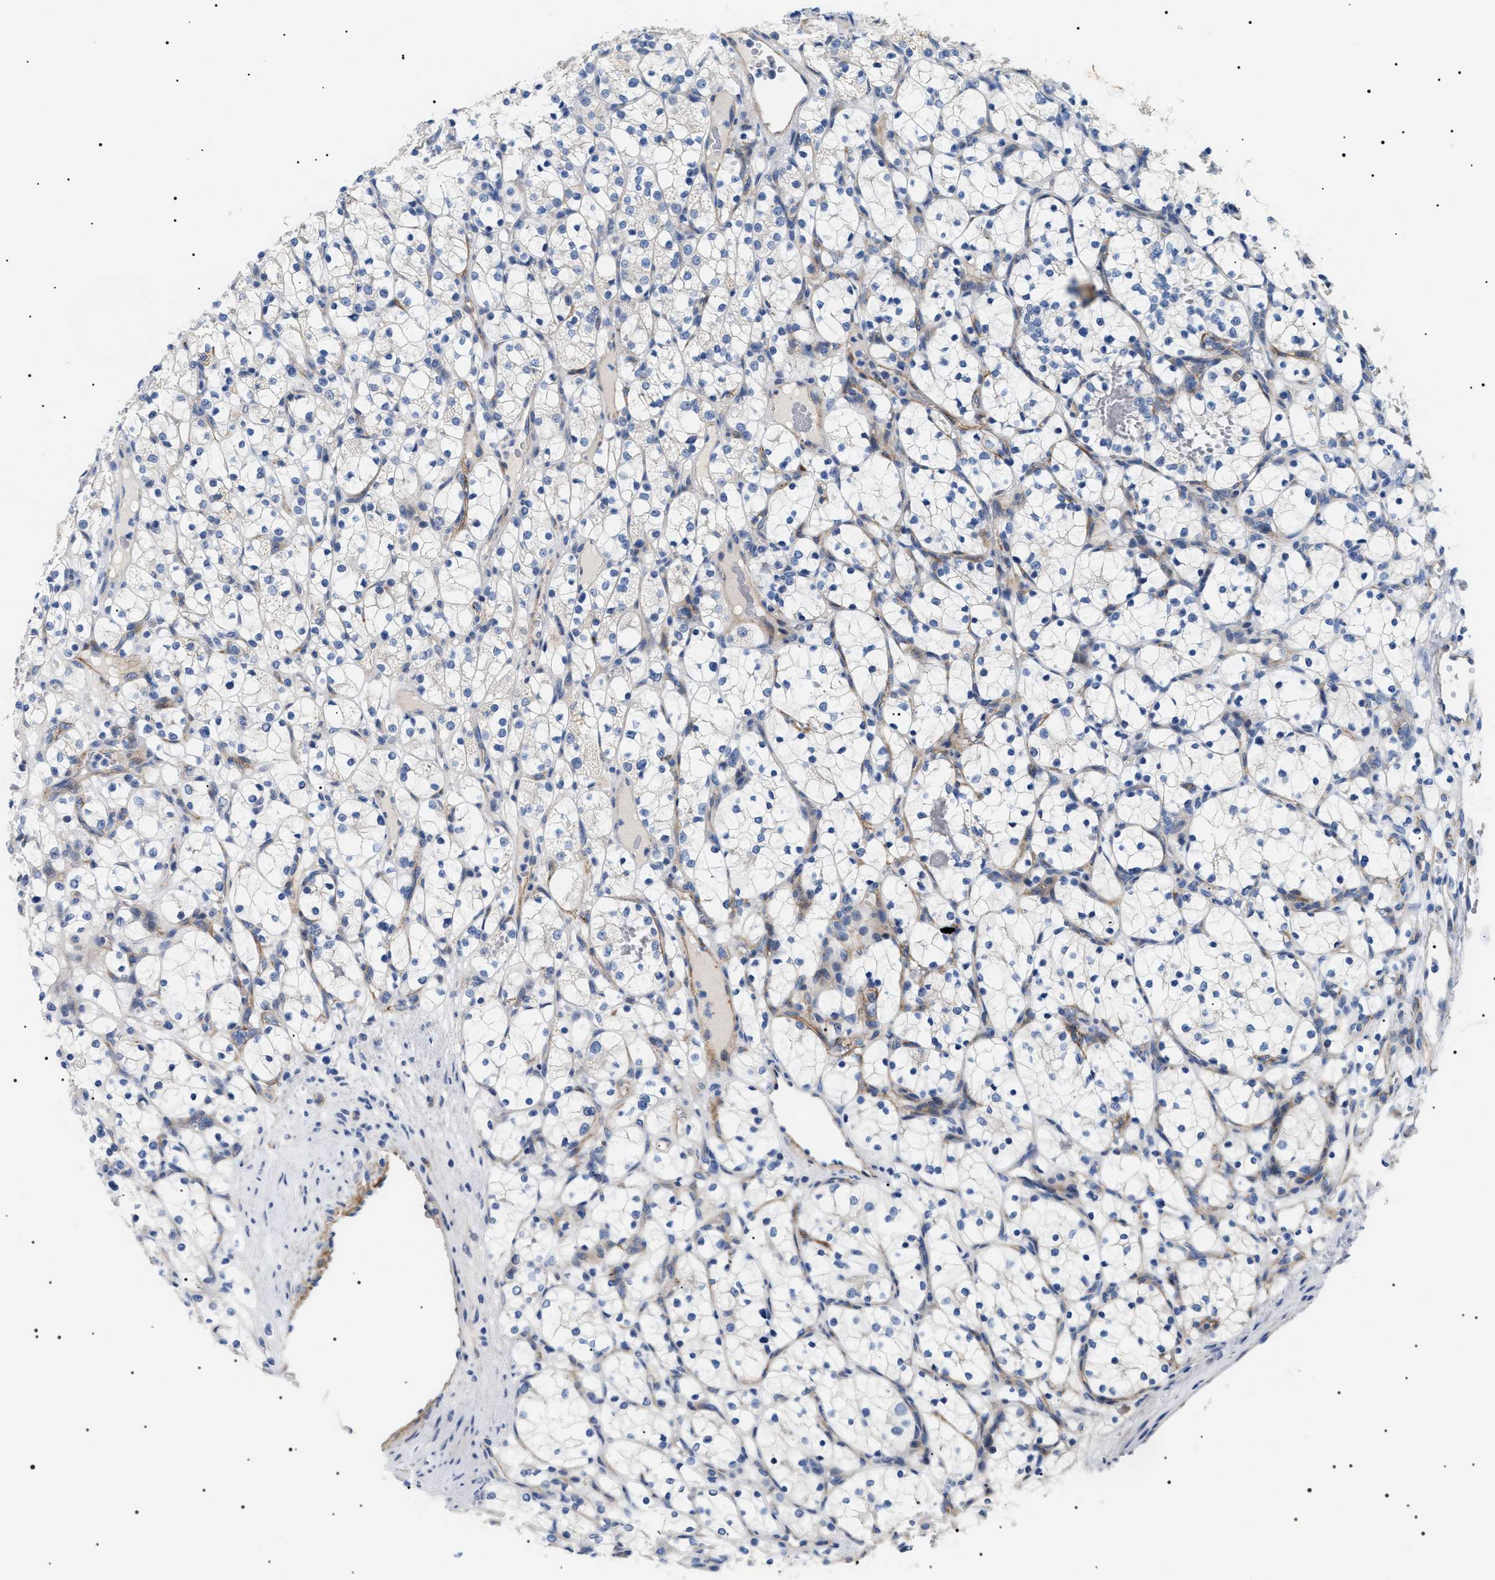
{"staining": {"intensity": "negative", "quantity": "none", "location": "none"}, "tissue": "renal cancer", "cell_type": "Tumor cells", "image_type": "cancer", "snomed": [{"axis": "morphology", "description": "Adenocarcinoma, NOS"}, {"axis": "topography", "description": "Kidney"}], "caption": "This image is of renal cancer stained with immunohistochemistry to label a protein in brown with the nuclei are counter-stained blue. There is no positivity in tumor cells.", "gene": "TMEM222", "patient": {"sex": "female", "age": 69}}